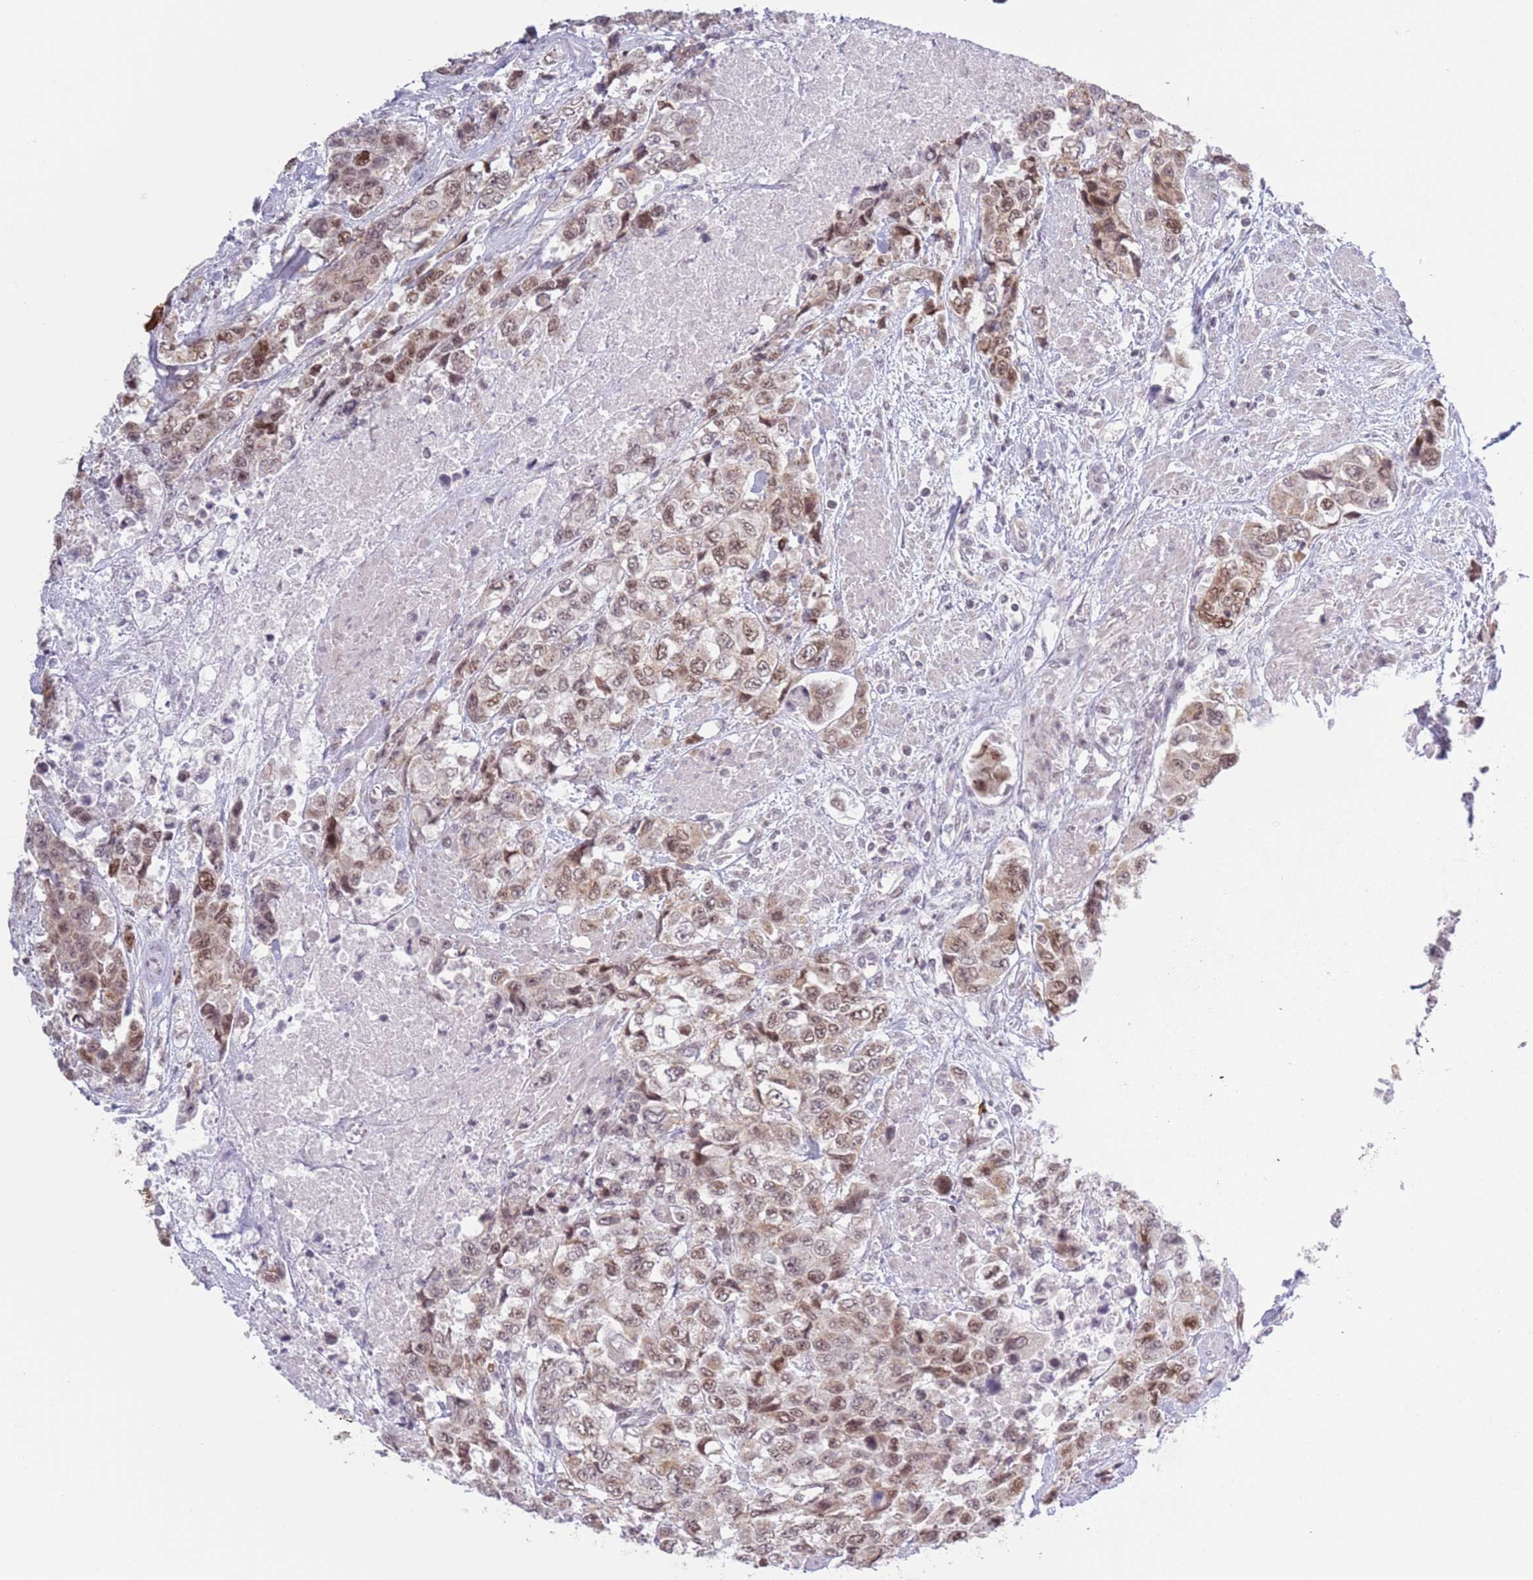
{"staining": {"intensity": "moderate", "quantity": ">75%", "location": "nuclear"}, "tissue": "urothelial cancer", "cell_type": "Tumor cells", "image_type": "cancer", "snomed": [{"axis": "morphology", "description": "Urothelial carcinoma, High grade"}, {"axis": "topography", "description": "Urinary bladder"}], "caption": "About >75% of tumor cells in human urothelial carcinoma (high-grade) display moderate nuclear protein expression as visualized by brown immunohistochemical staining.", "gene": "MRPL34", "patient": {"sex": "female", "age": 78}}